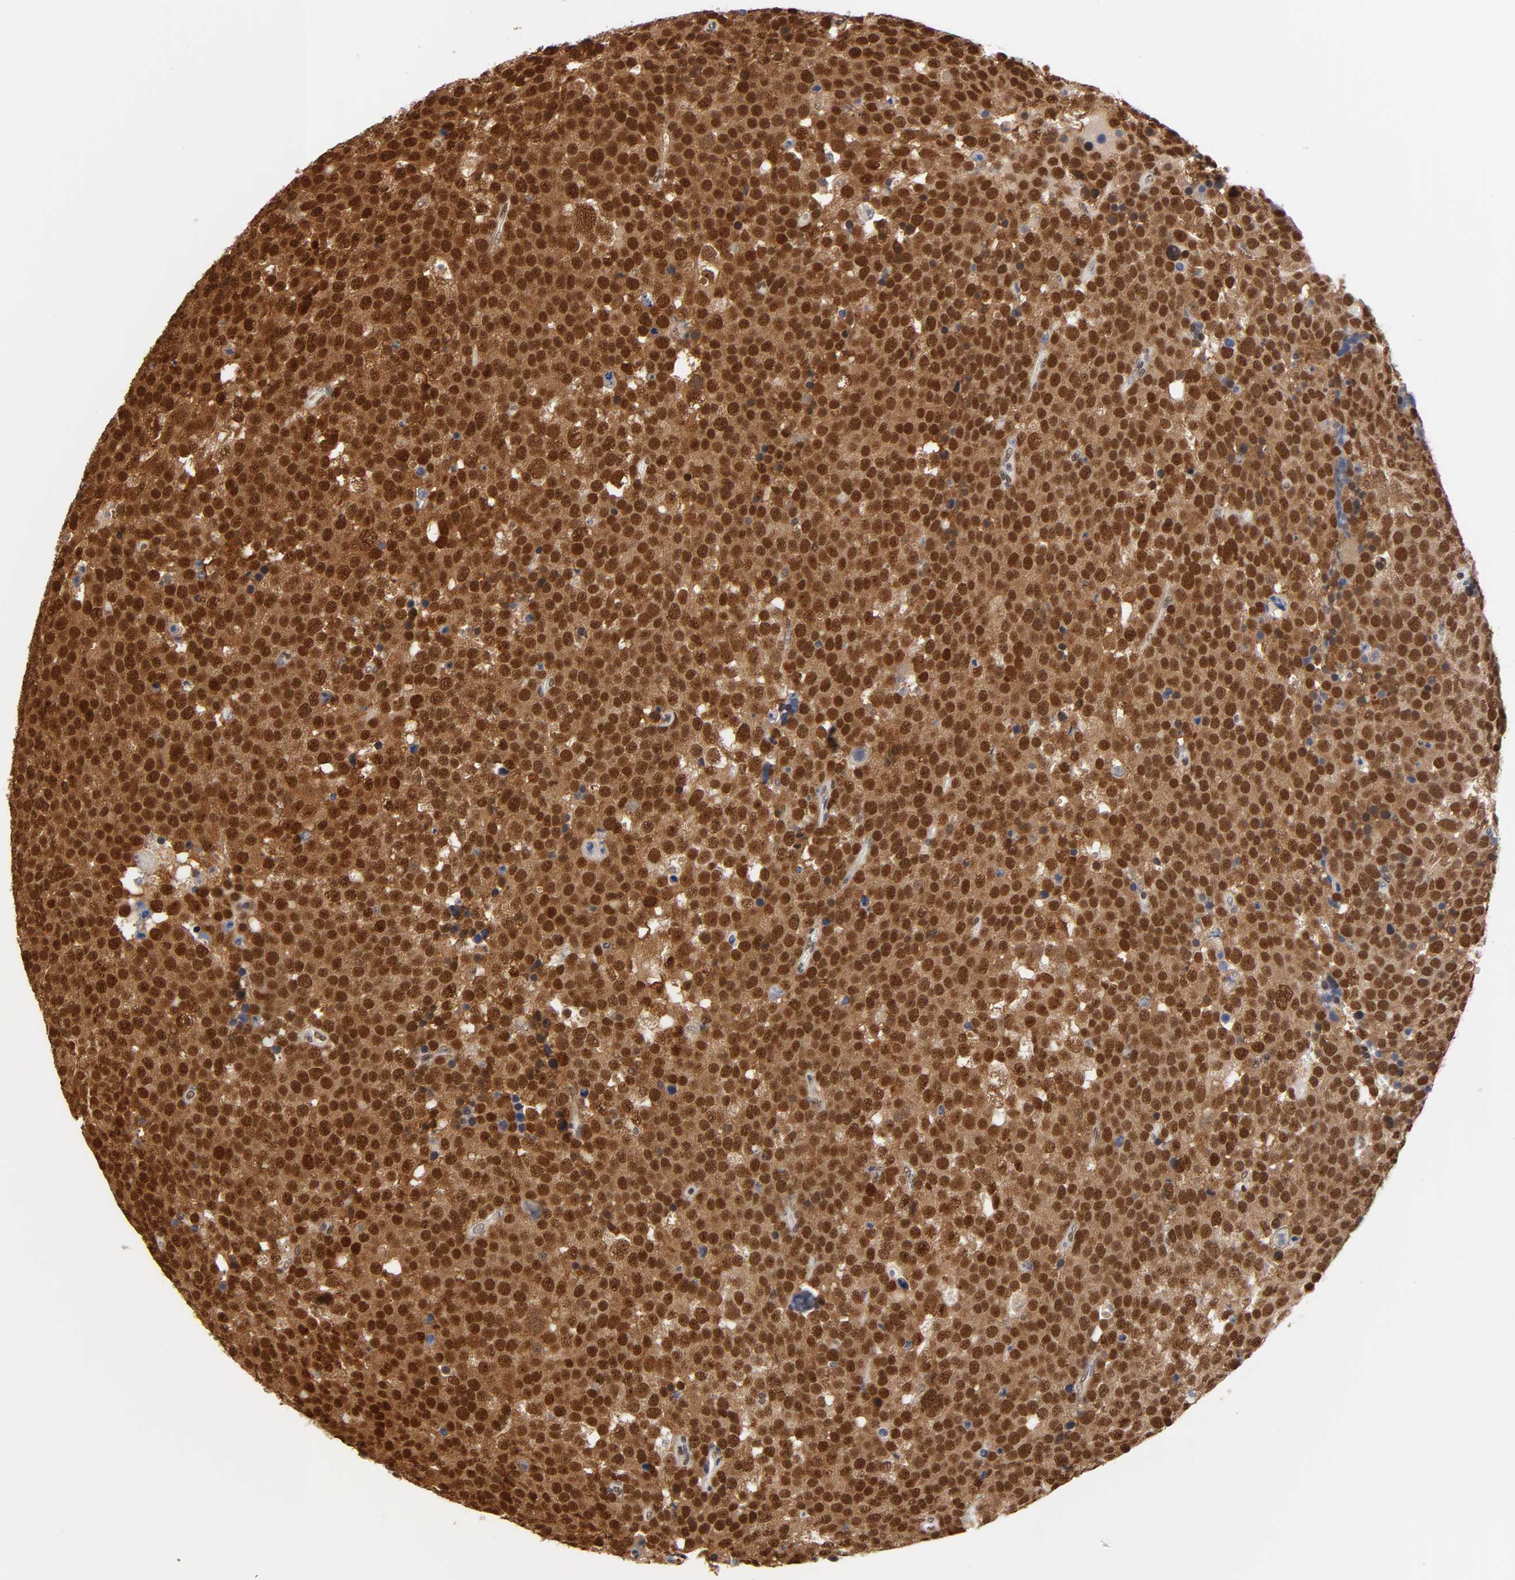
{"staining": {"intensity": "strong", "quantity": ">75%", "location": "cytoplasmic/membranous,nuclear"}, "tissue": "testis cancer", "cell_type": "Tumor cells", "image_type": "cancer", "snomed": [{"axis": "morphology", "description": "Seminoma, NOS"}, {"axis": "topography", "description": "Testis"}], "caption": "A photomicrograph showing strong cytoplasmic/membranous and nuclear positivity in approximately >75% of tumor cells in testis cancer, as visualized by brown immunohistochemical staining.", "gene": "ILKAP", "patient": {"sex": "male", "age": 71}}